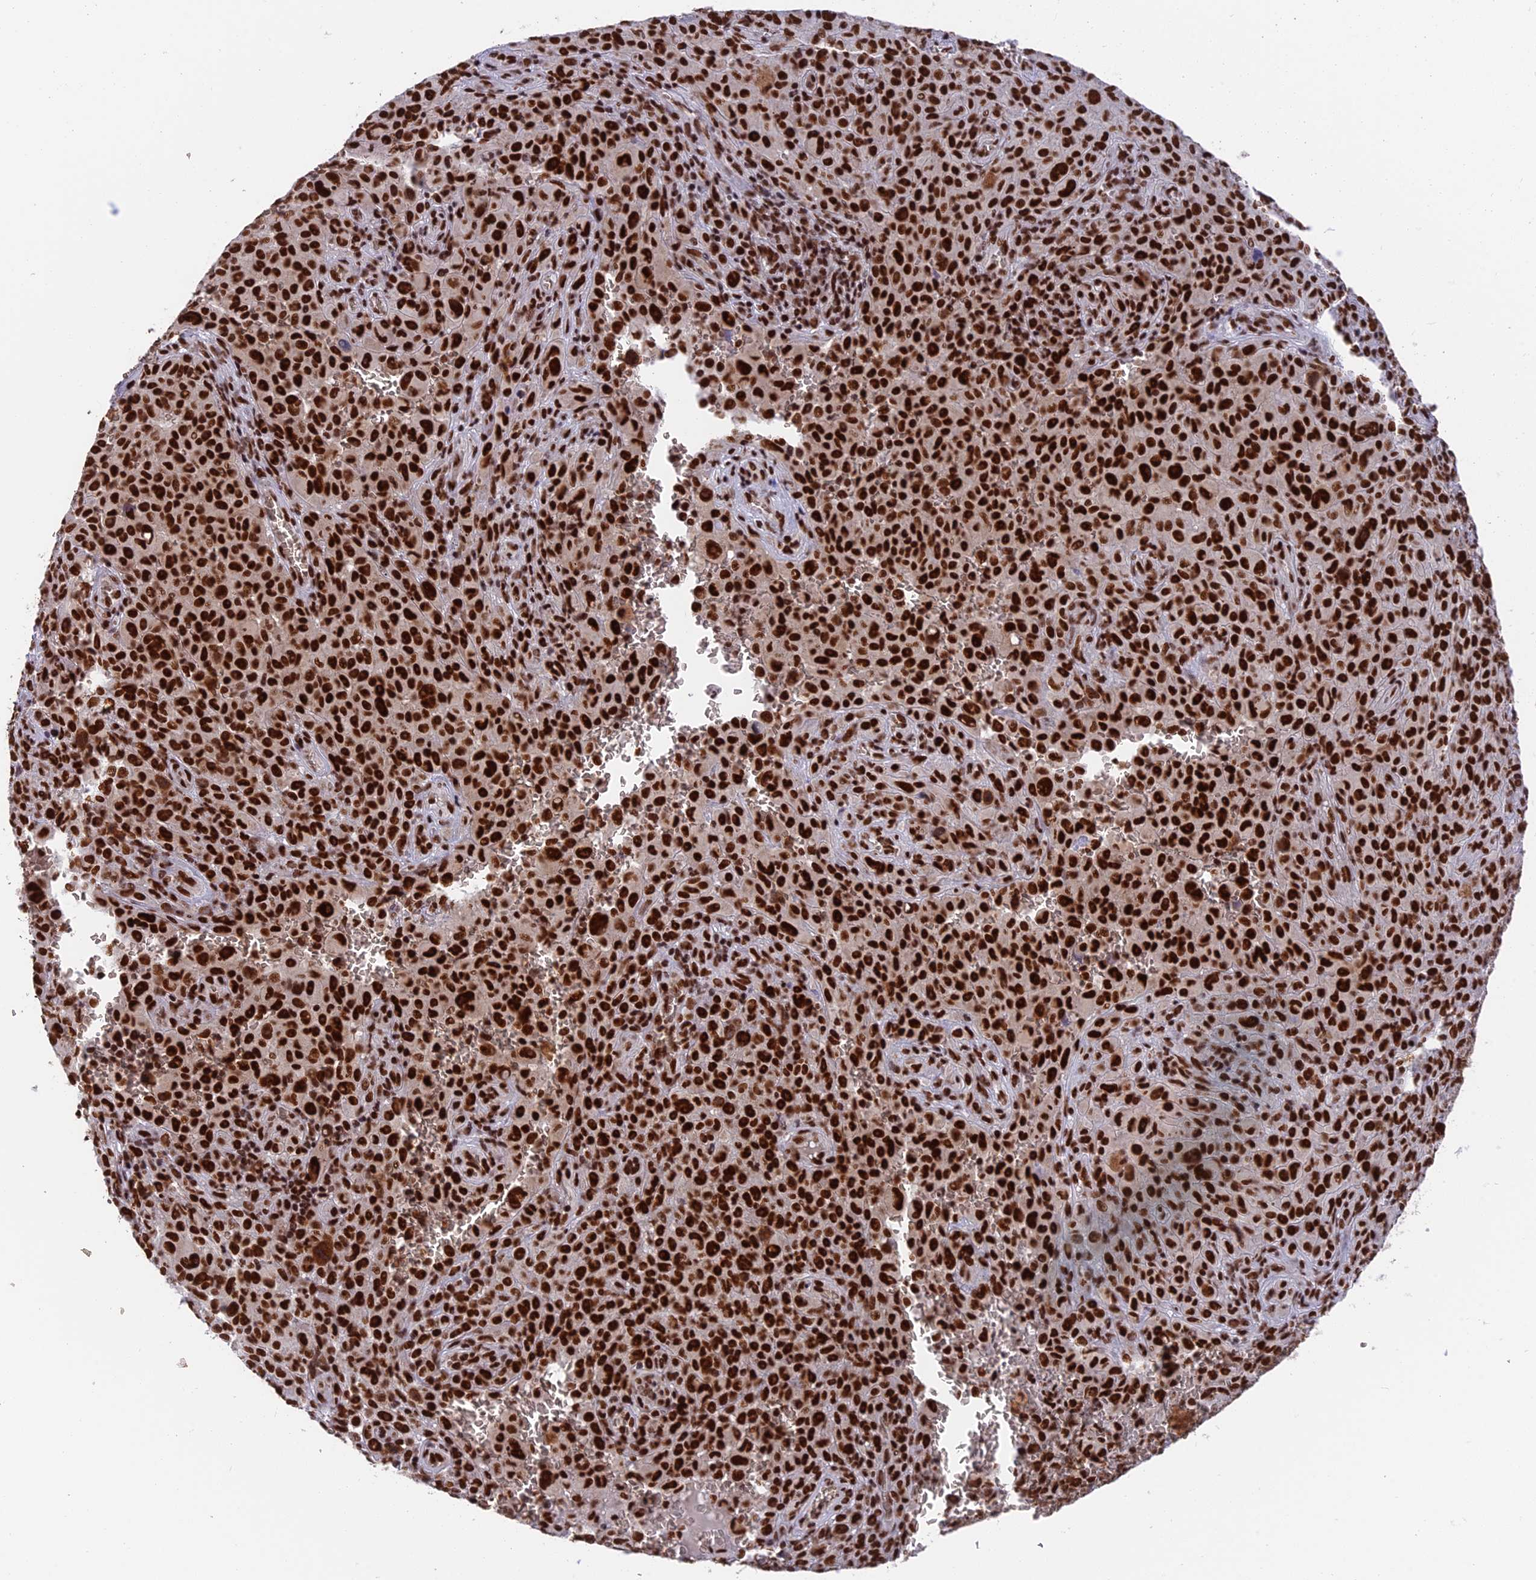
{"staining": {"intensity": "strong", "quantity": ">75%", "location": "nuclear"}, "tissue": "melanoma", "cell_type": "Tumor cells", "image_type": "cancer", "snomed": [{"axis": "morphology", "description": "Malignant melanoma, NOS"}, {"axis": "topography", "description": "Skin"}], "caption": "Immunohistochemistry of malignant melanoma exhibits high levels of strong nuclear staining in about >75% of tumor cells.", "gene": "EEF1AKMT3", "patient": {"sex": "female", "age": 82}}